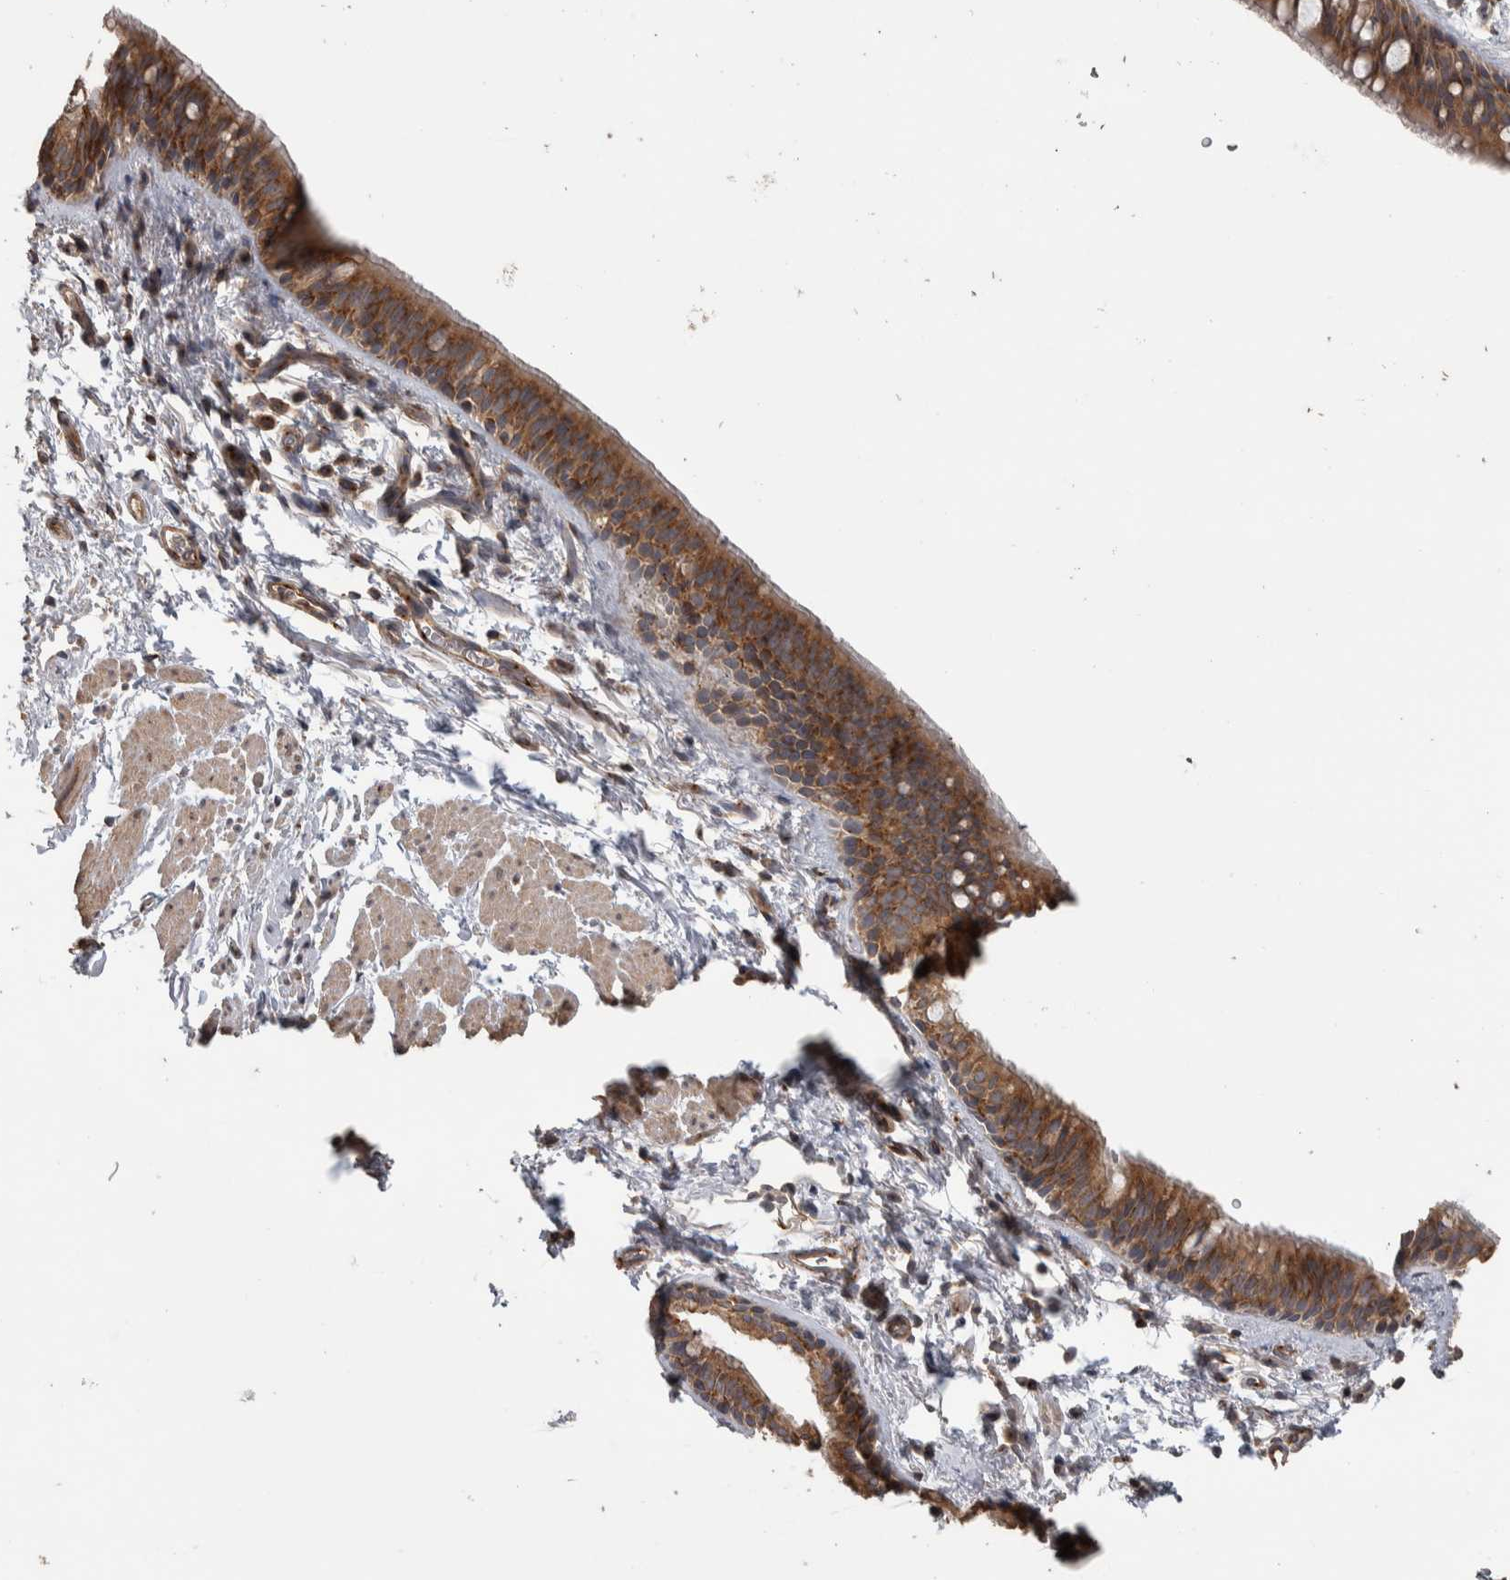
{"staining": {"intensity": "moderate", "quantity": ">75%", "location": "cytoplasmic/membranous"}, "tissue": "bronchus", "cell_type": "Respiratory epithelial cells", "image_type": "normal", "snomed": [{"axis": "morphology", "description": "Normal tissue, NOS"}, {"axis": "topography", "description": "Cartilage tissue"}, {"axis": "topography", "description": "Bronchus"}, {"axis": "topography", "description": "Lung"}], "caption": "Immunohistochemical staining of benign bronchus demonstrates moderate cytoplasmic/membranous protein staining in about >75% of respiratory epithelial cells.", "gene": "IFRD1", "patient": {"sex": "male", "age": 64}}